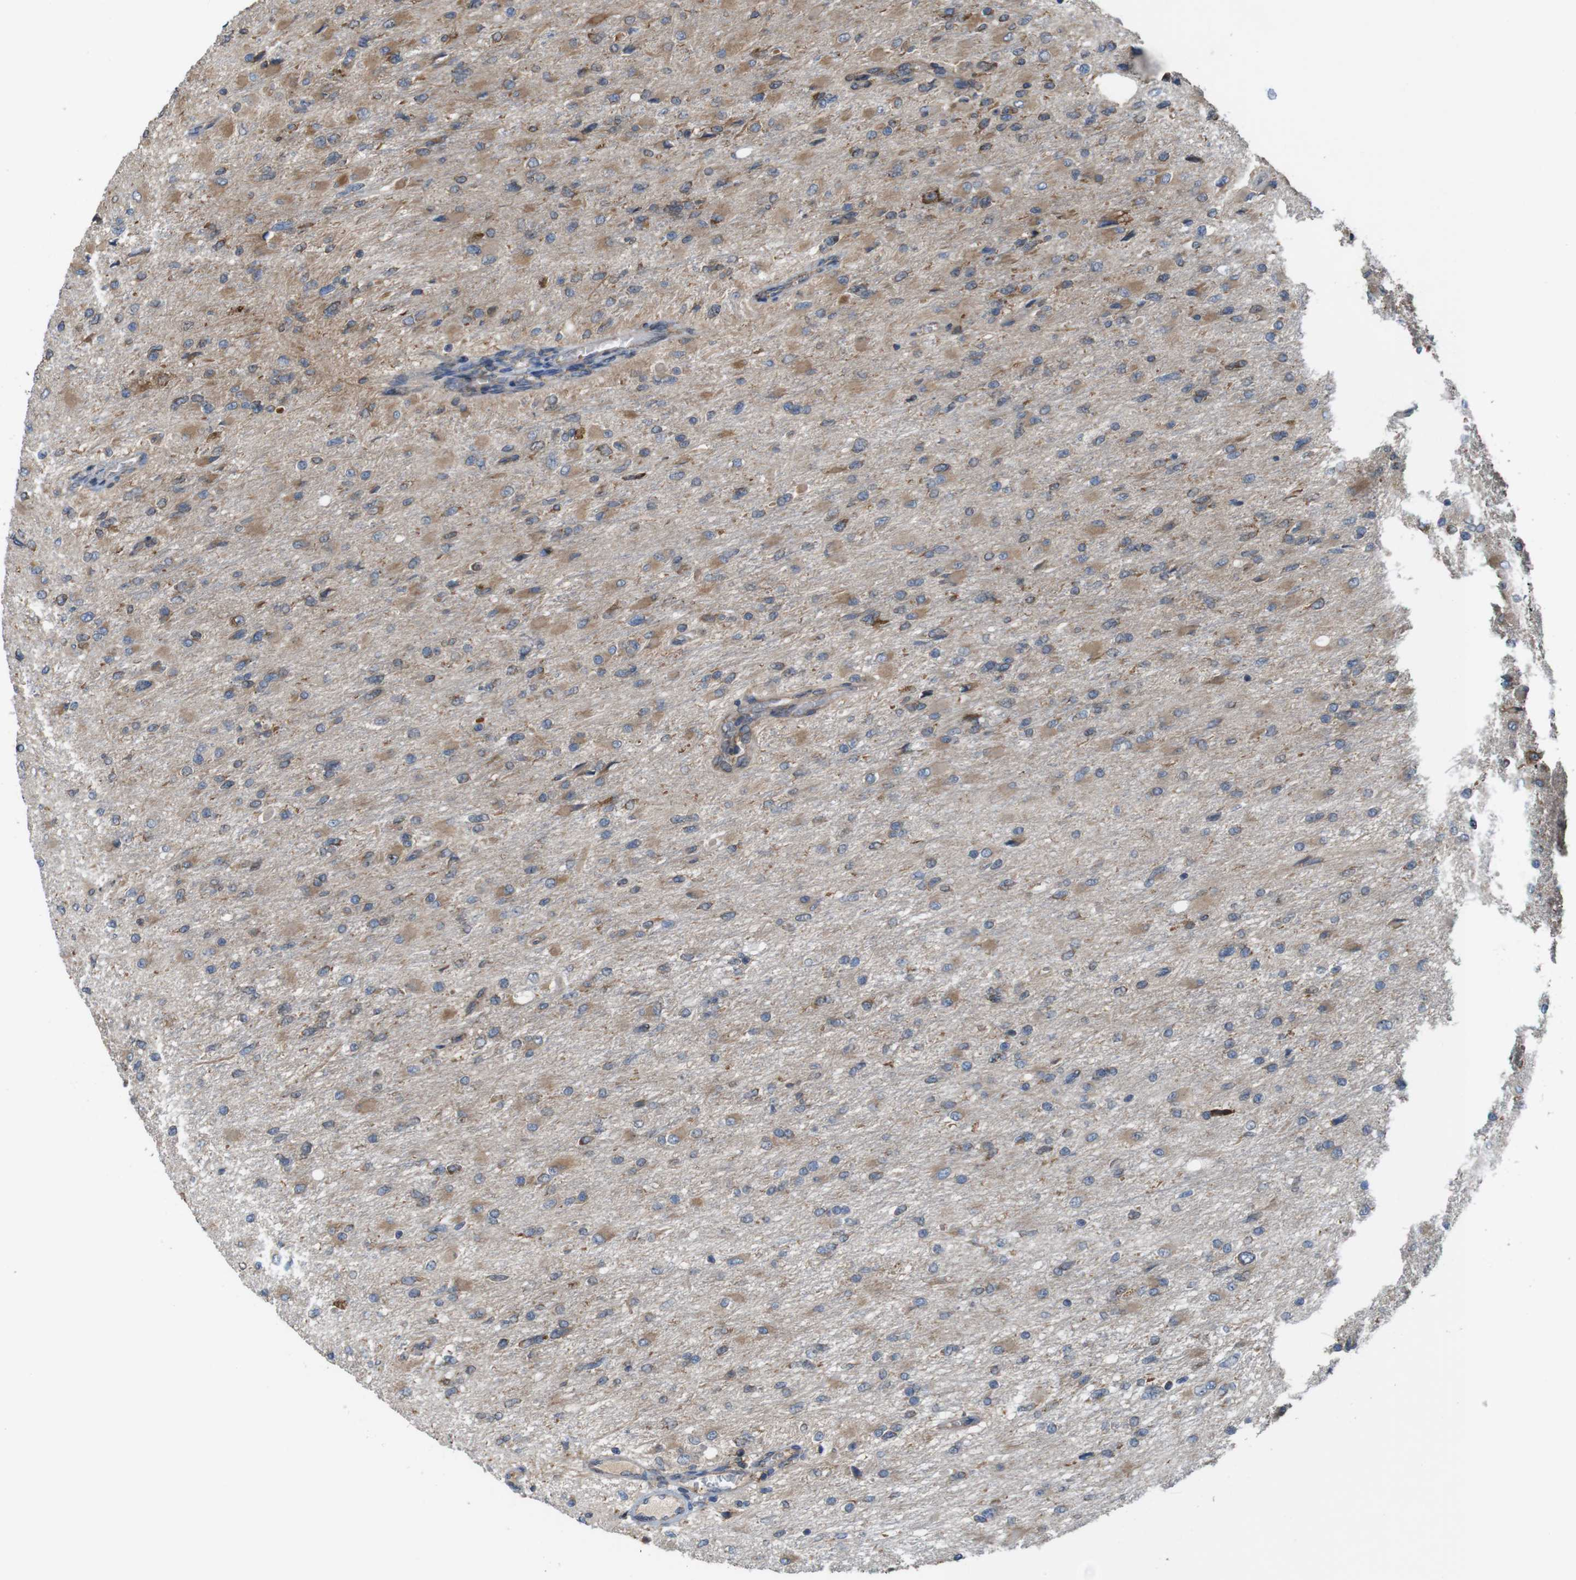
{"staining": {"intensity": "weak", "quantity": ">75%", "location": "cytoplasmic/membranous"}, "tissue": "glioma", "cell_type": "Tumor cells", "image_type": "cancer", "snomed": [{"axis": "morphology", "description": "Glioma, malignant, High grade"}, {"axis": "topography", "description": "Cerebral cortex"}], "caption": "Malignant glioma (high-grade) tissue displays weak cytoplasmic/membranous positivity in about >75% of tumor cells", "gene": "UGGT1", "patient": {"sex": "female", "age": 36}}